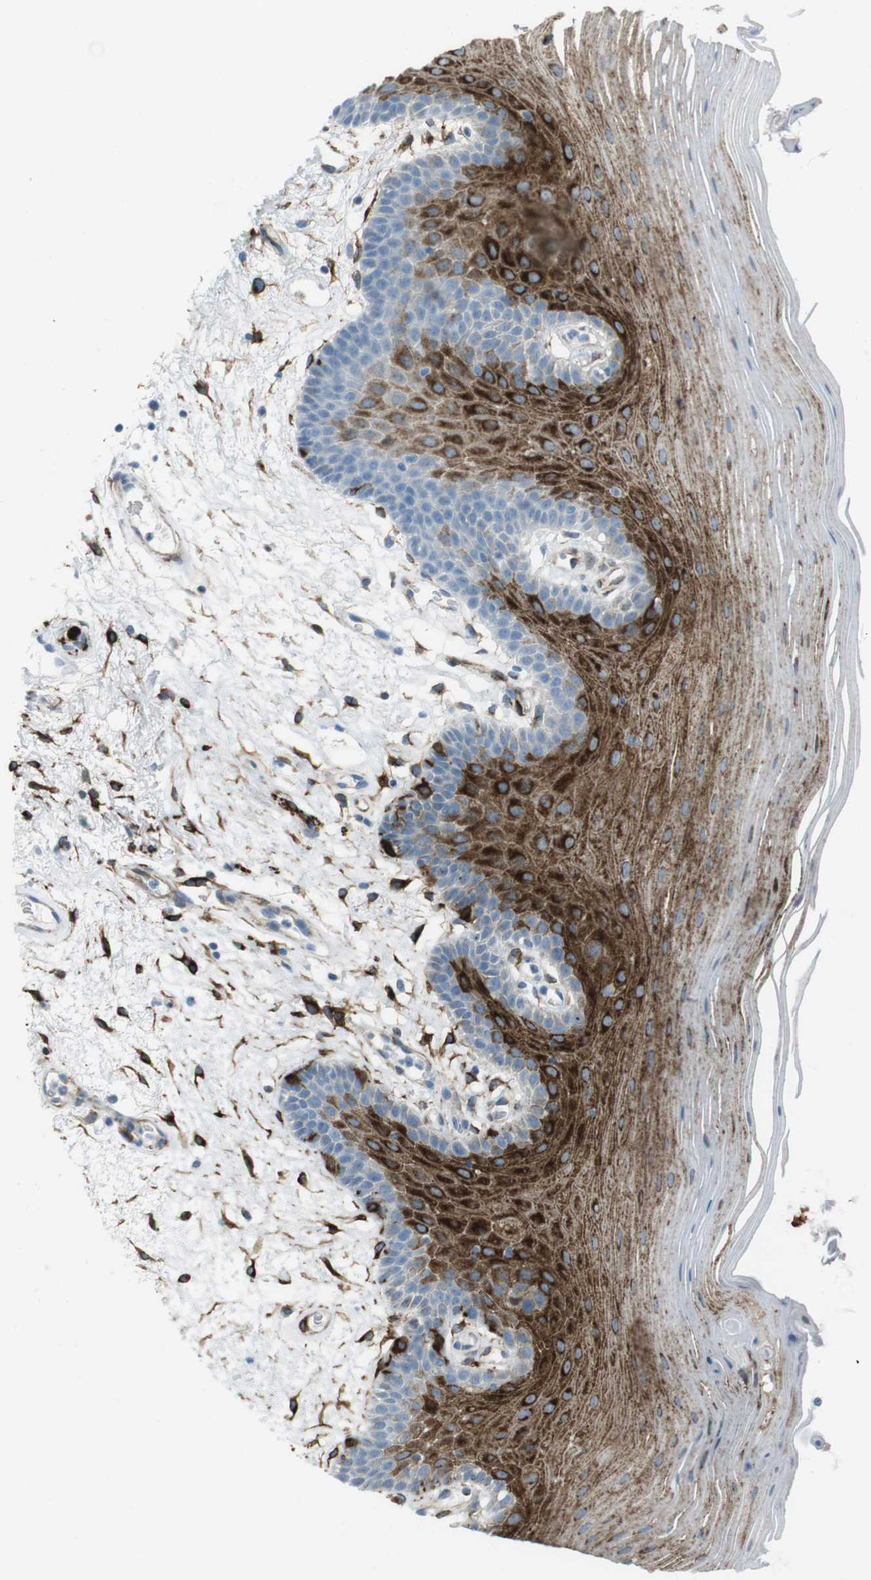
{"staining": {"intensity": "strong", "quantity": "25%-75%", "location": "cytoplasmic/membranous"}, "tissue": "oral mucosa", "cell_type": "Squamous epithelial cells", "image_type": "normal", "snomed": [{"axis": "morphology", "description": "Normal tissue, NOS"}, {"axis": "morphology", "description": "Squamous cell carcinoma, NOS"}, {"axis": "topography", "description": "Skeletal muscle"}, {"axis": "topography", "description": "Oral tissue"}, {"axis": "topography", "description": "Head-Neck"}], "caption": "Unremarkable oral mucosa was stained to show a protein in brown. There is high levels of strong cytoplasmic/membranous positivity in about 25%-75% of squamous epithelial cells. Immunohistochemistry (ihc) stains the protein in brown and the nuclei are stained blue.", "gene": "TUBB2A", "patient": {"sex": "male", "age": 71}}